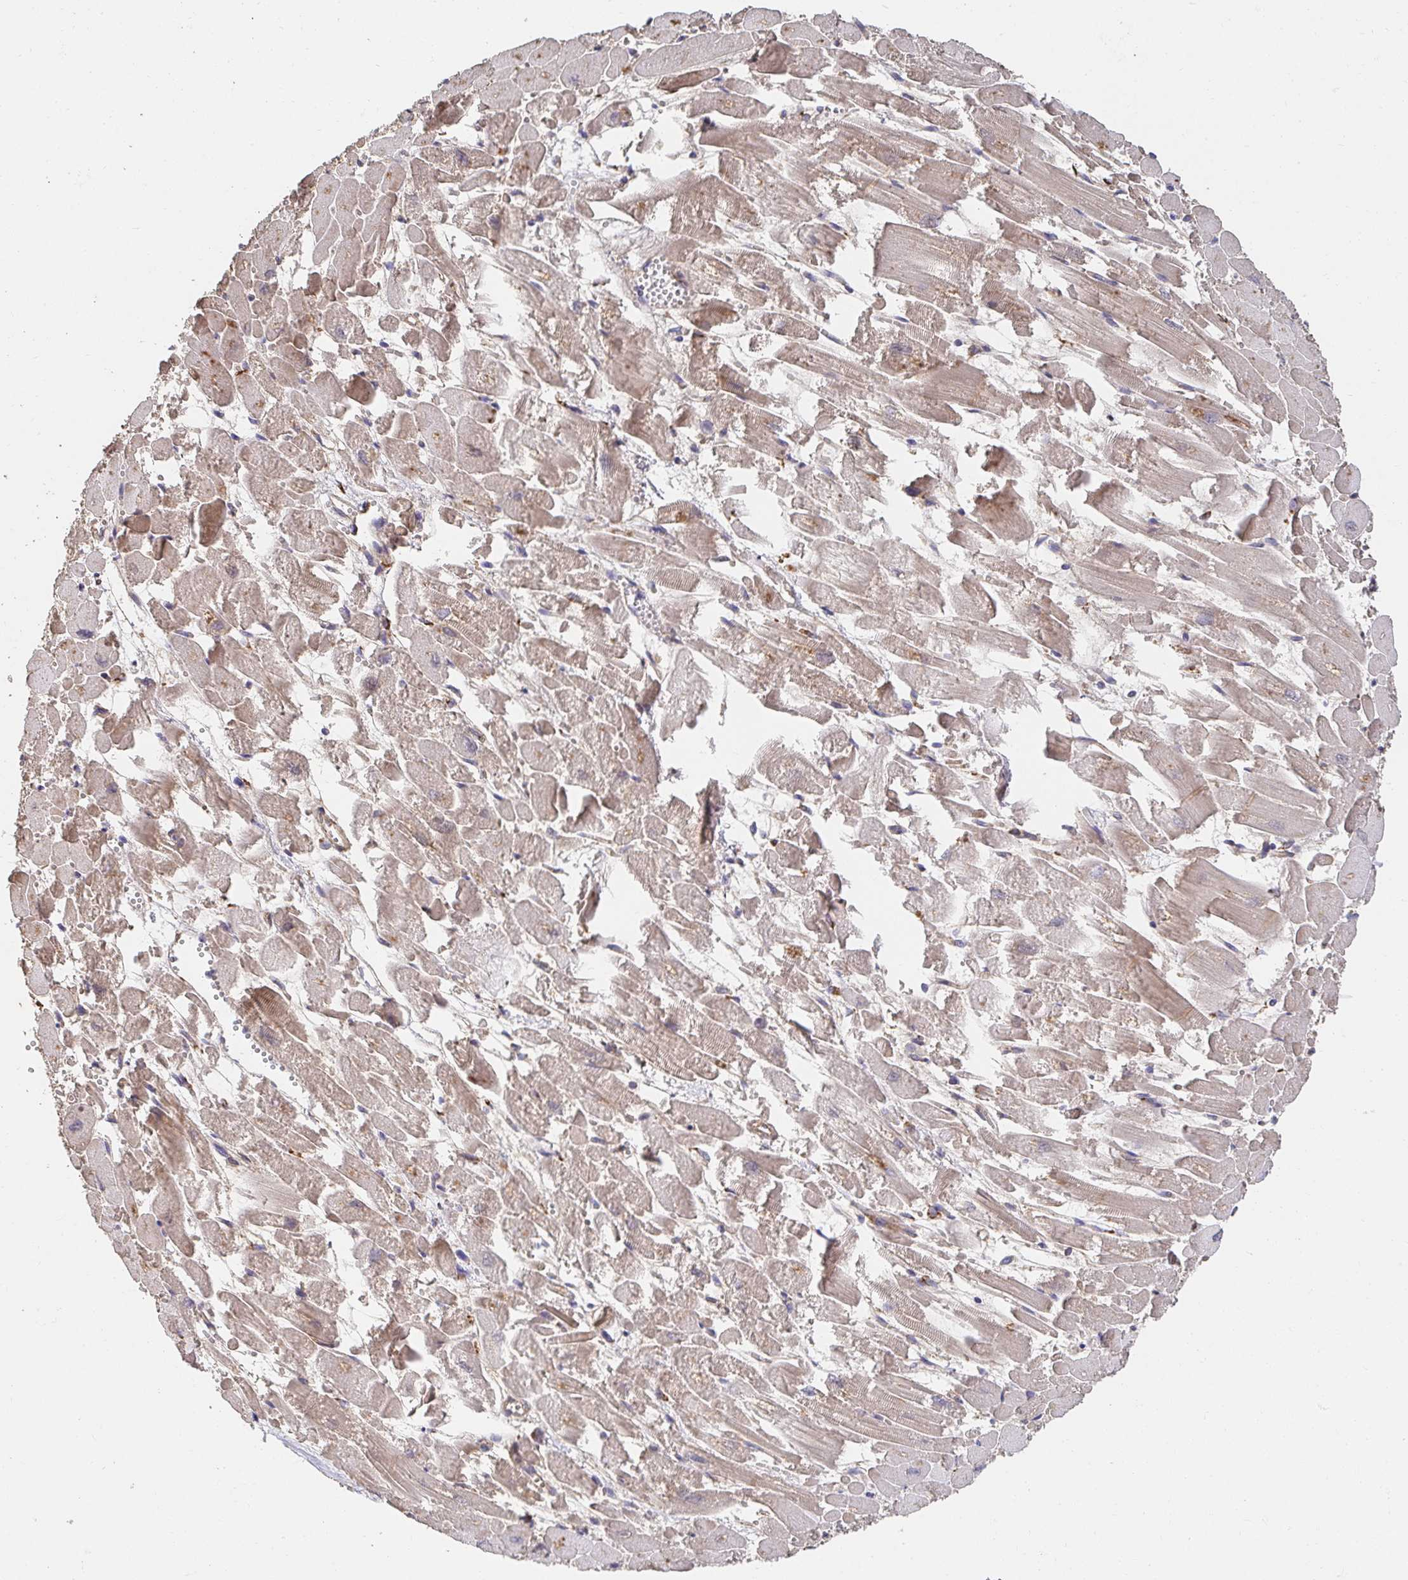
{"staining": {"intensity": "moderate", "quantity": "25%-75%", "location": "cytoplasmic/membranous"}, "tissue": "heart muscle", "cell_type": "Cardiomyocytes", "image_type": "normal", "snomed": [{"axis": "morphology", "description": "Normal tissue, NOS"}, {"axis": "topography", "description": "Heart"}], "caption": "The image demonstrates staining of unremarkable heart muscle, revealing moderate cytoplasmic/membranous protein positivity (brown color) within cardiomyocytes. The staining is performed using DAB brown chromogen to label protein expression. The nuclei are counter-stained blue using hematoxylin.", "gene": "APBB1", "patient": {"sex": "female", "age": 52}}